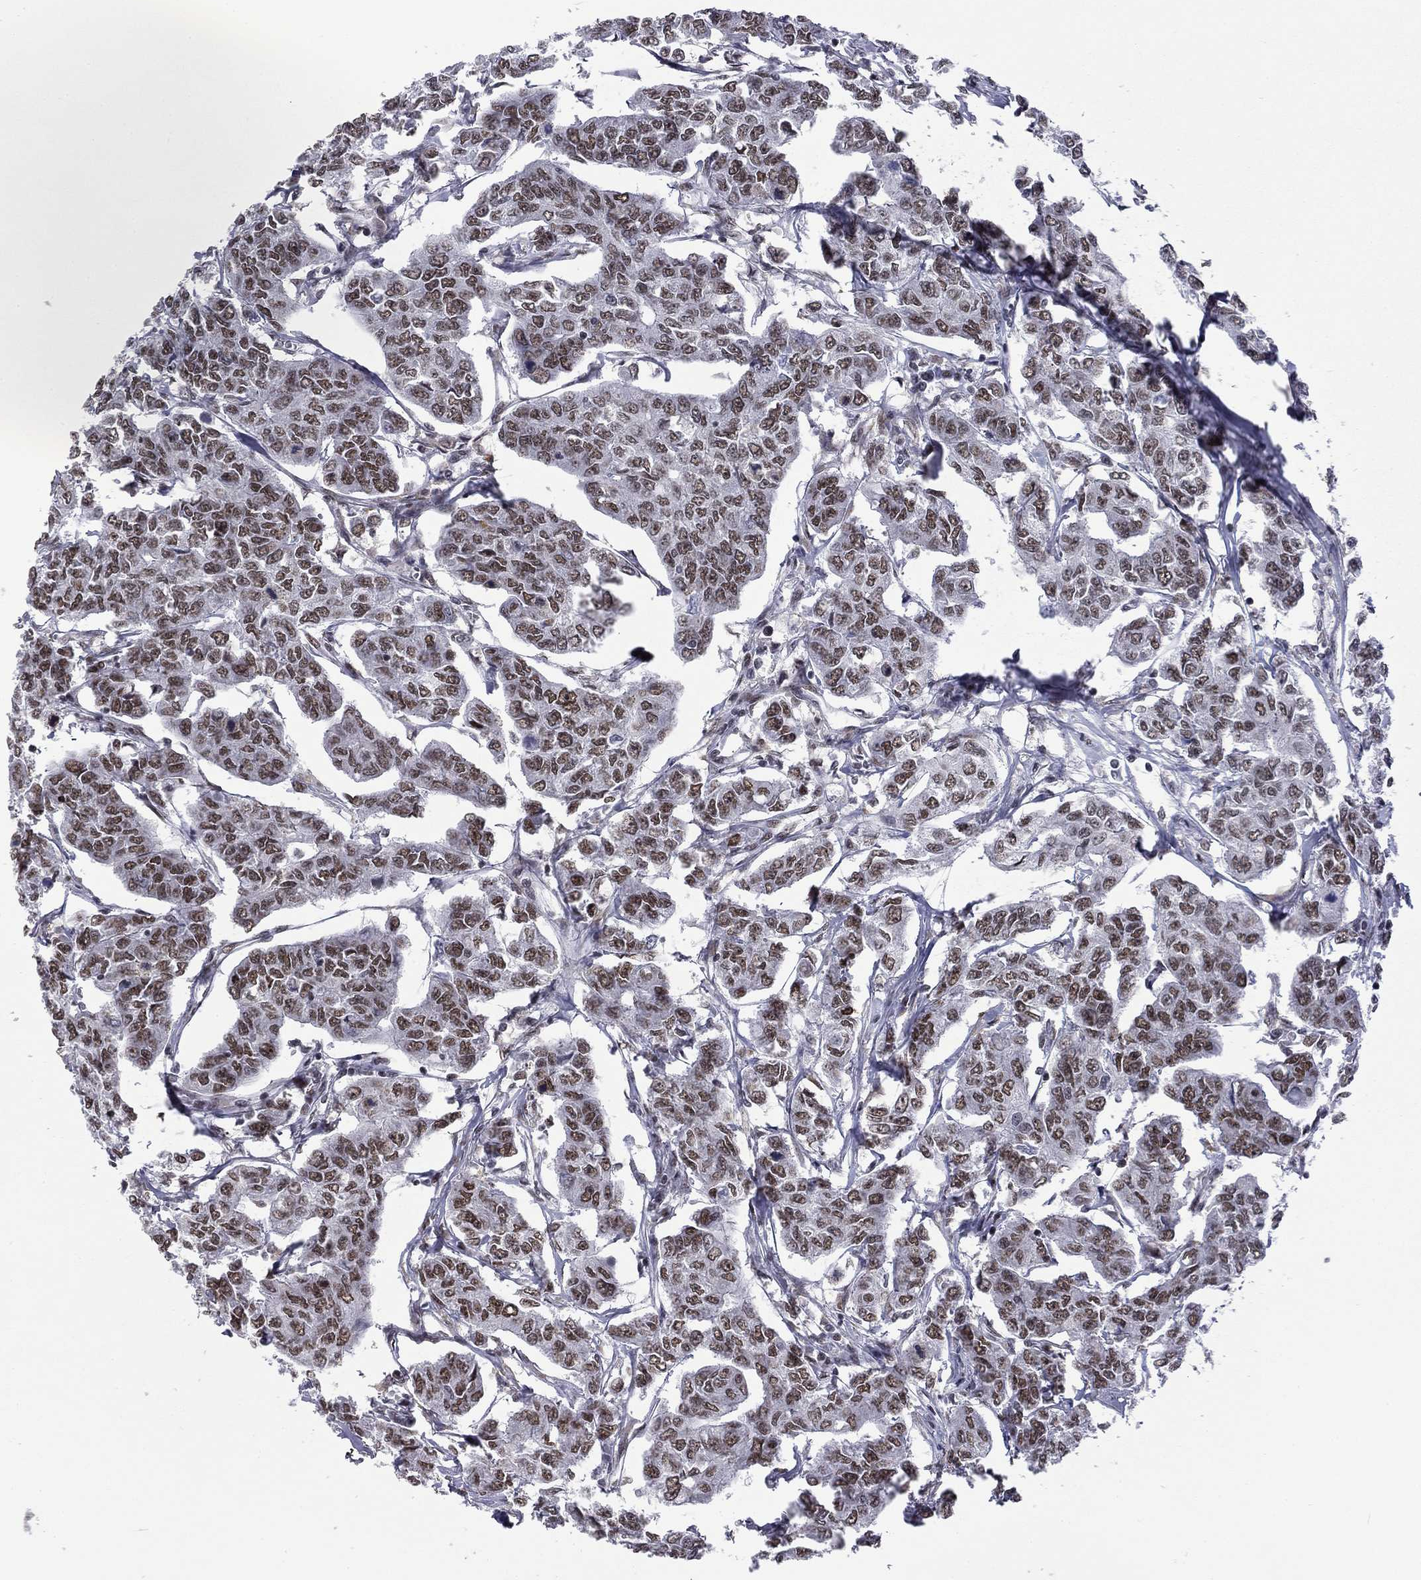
{"staining": {"intensity": "moderate", "quantity": "25%-75%", "location": "nuclear"}, "tissue": "breast cancer", "cell_type": "Tumor cells", "image_type": "cancer", "snomed": [{"axis": "morphology", "description": "Duct carcinoma"}, {"axis": "topography", "description": "Breast"}], "caption": "DAB (3,3'-diaminobenzidine) immunohistochemical staining of human breast cancer (invasive ductal carcinoma) exhibits moderate nuclear protein expression in about 25%-75% of tumor cells.", "gene": "ETV5", "patient": {"sex": "female", "age": 88}}